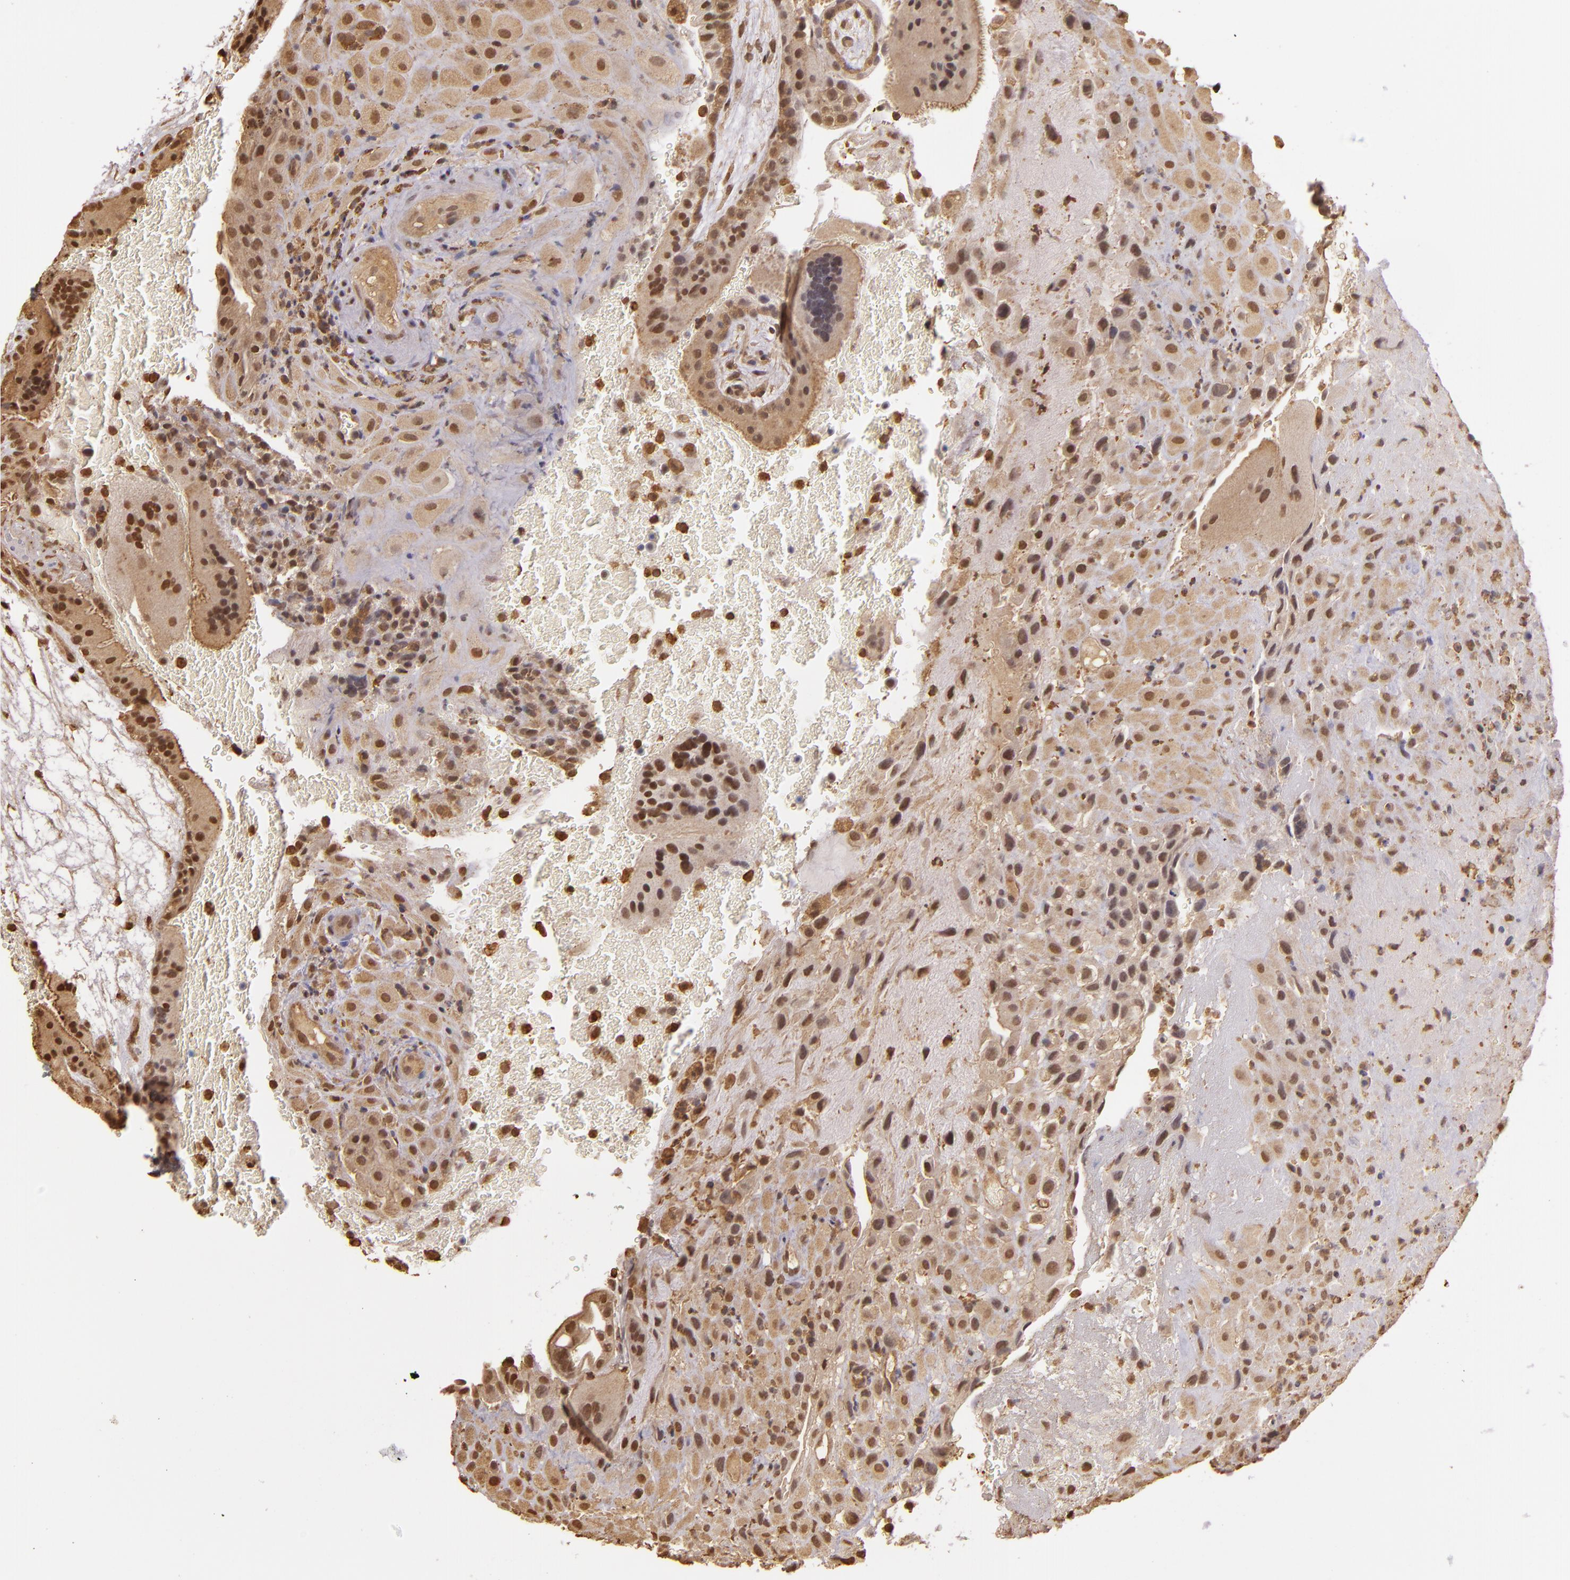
{"staining": {"intensity": "moderate", "quantity": ">75%", "location": "nuclear"}, "tissue": "placenta", "cell_type": "Decidual cells", "image_type": "normal", "snomed": [{"axis": "morphology", "description": "Normal tissue, NOS"}, {"axis": "topography", "description": "Placenta"}], "caption": "A medium amount of moderate nuclear expression is present in about >75% of decidual cells in benign placenta. The staining is performed using DAB brown chromogen to label protein expression. The nuclei are counter-stained blue using hematoxylin.", "gene": "ARPC2", "patient": {"sex": "female", "age": 19}}